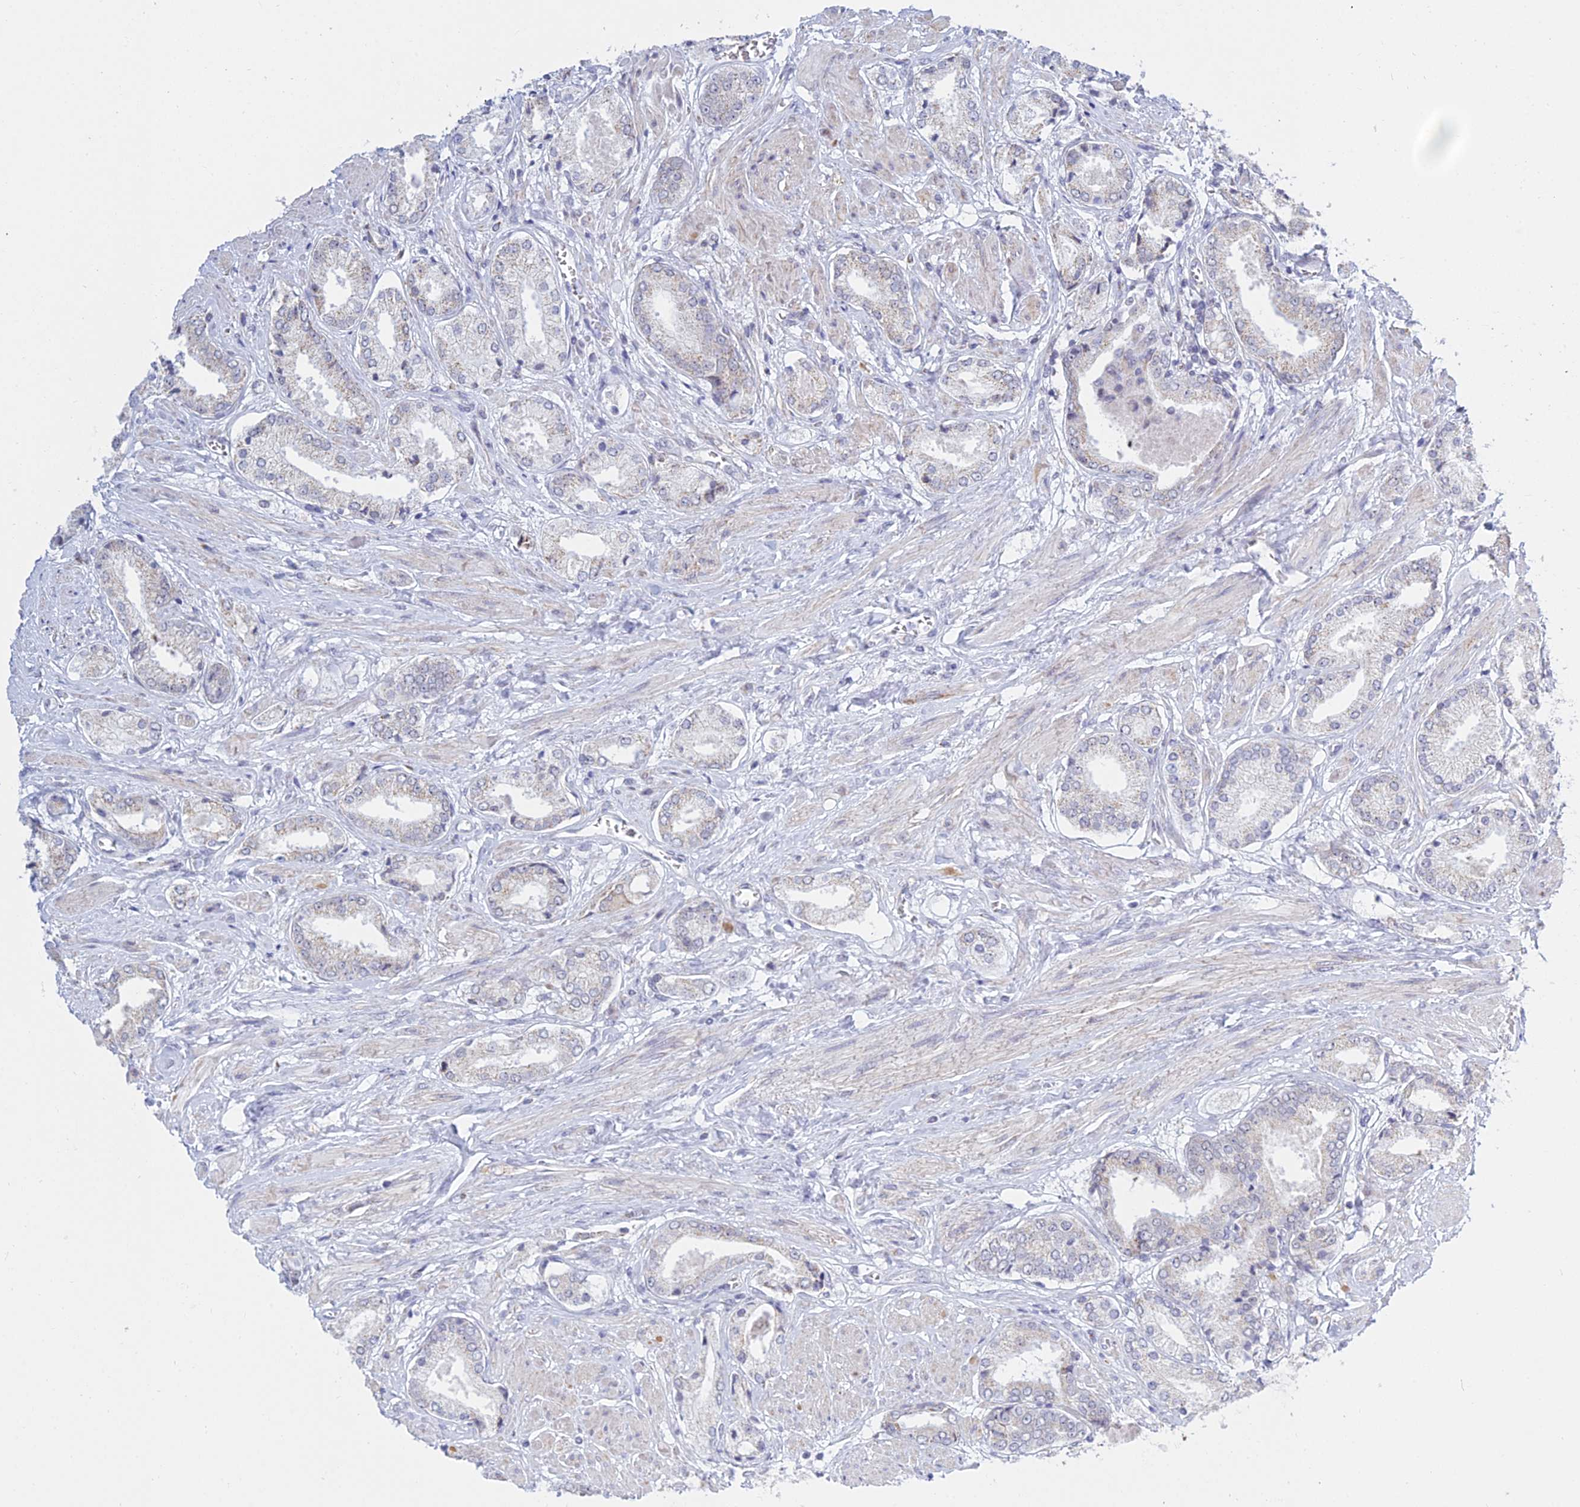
{"staining": {"intensity": "negative", "quantity": "none", "location": "none"}, "tissue": "prostate cancer", "cell_type": "Tumor cells", "image_type": "cancer", "snomed": [{"axis": "morphology", "description": "Adenocarcinoma, High grade"}, {"axis": "topography", "description": "Prostate and seminal vesicle, NOS"}], "caption": "This is an IHC micrograph of high-grade adenocarcinoma (prostate). There is no staining in tumor cells.", "gene": "KLF14", "patient": {"sex": "male", "age": 64}}